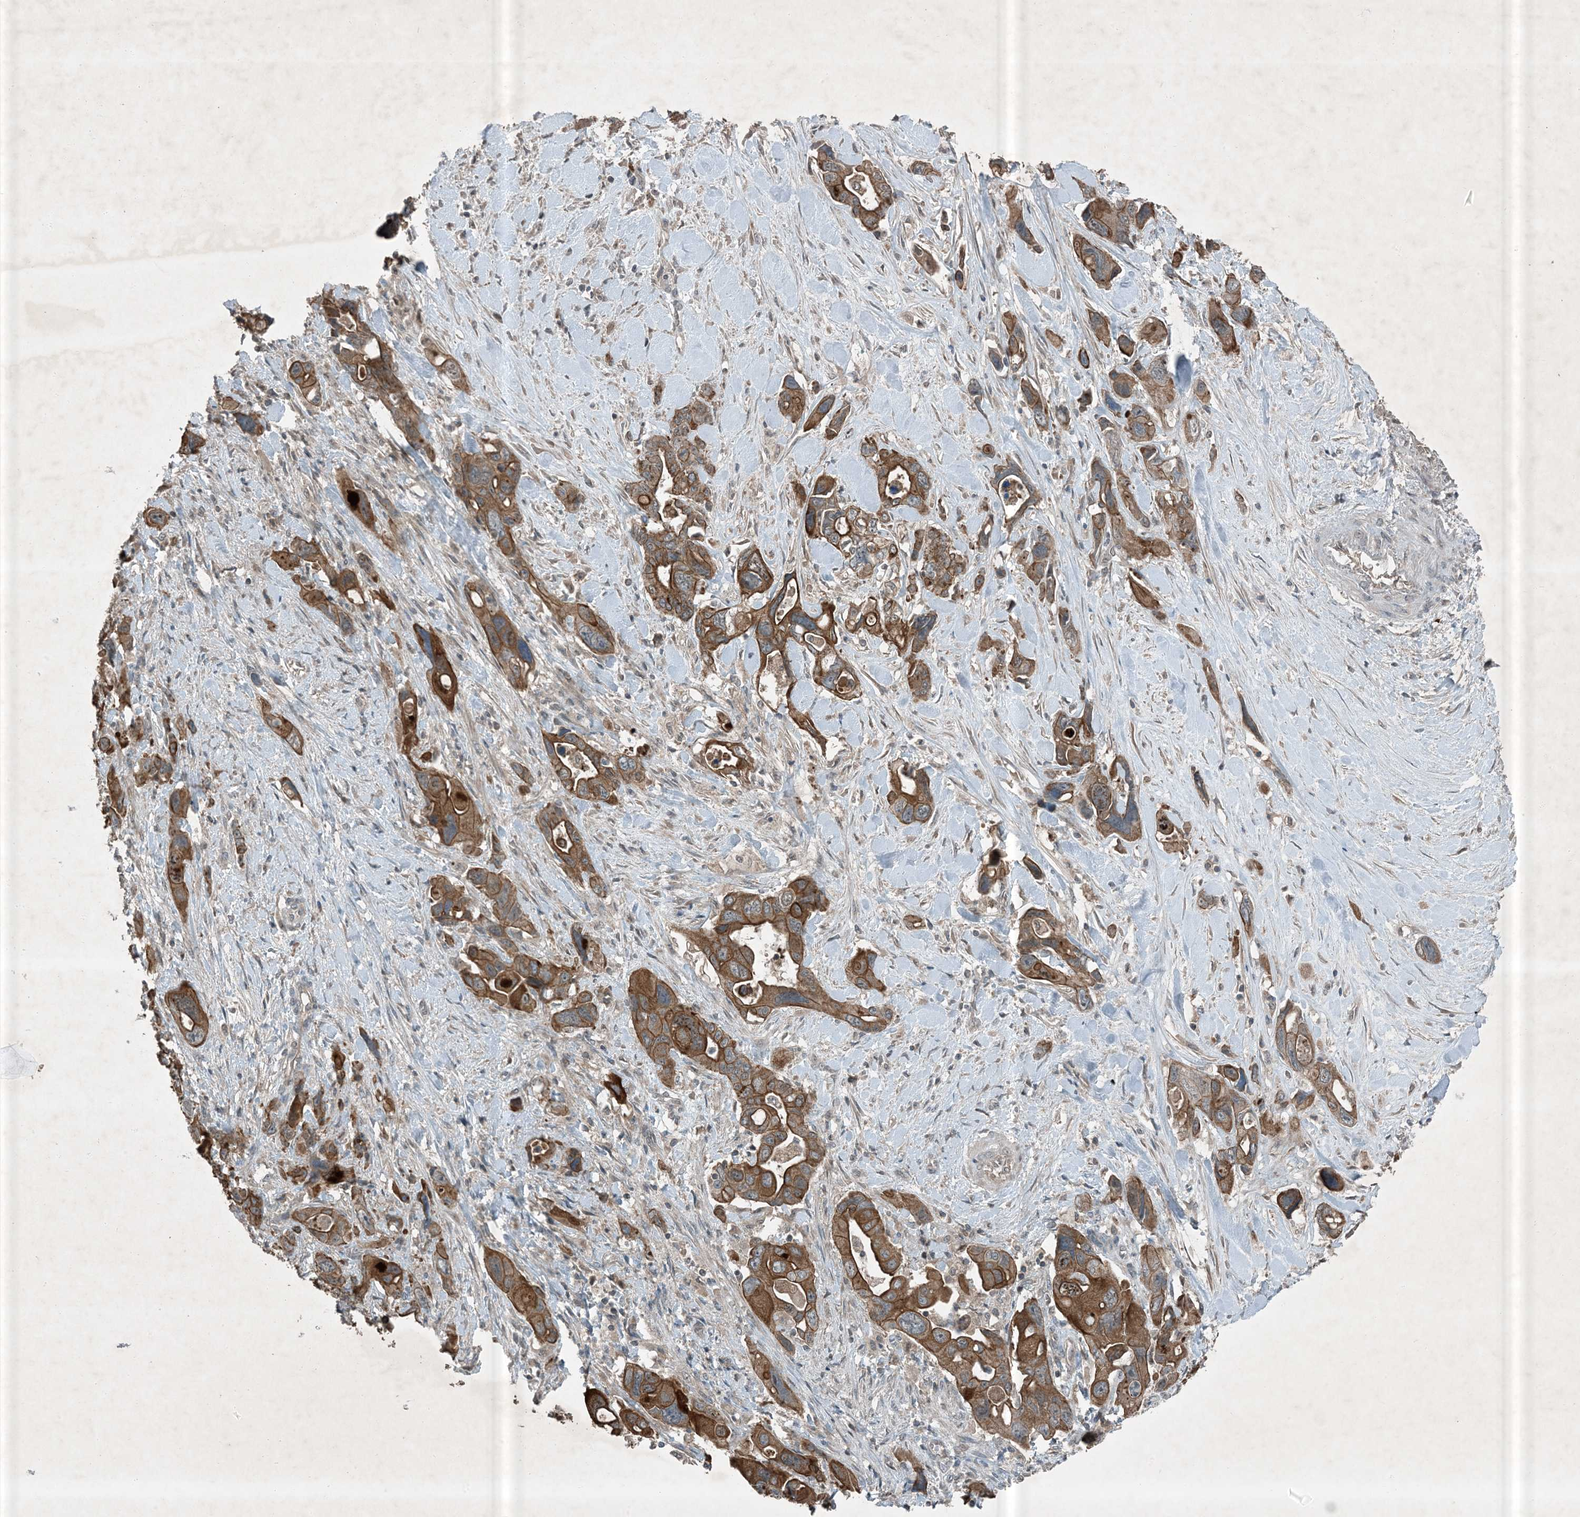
{"staining": {"intensity": "moderate", "quantity": ">75%", "location": "cytoplasmic/membranous"}, "tissue": "pancreatic cancer", "cell_type": "Tumor cells", "image_type": "cancer", "snomed": [{"axis": "morphology", "description": "Adenocarcinoma, NOS"}, {"axis": "topography", "description": "Pancreas"}], "caption": "High-magnification brightfield microscopy of pancreatic cancer (adenocarcinoma) stained with DAB (brown) and counterstained with hematoxylin (blue). tumor cells exhibit moderate cytoplasmic/membranous staining is seen in about>75% of cells.", "gene": "MDN1", "patient": {"sex": "male", "age": 46}}